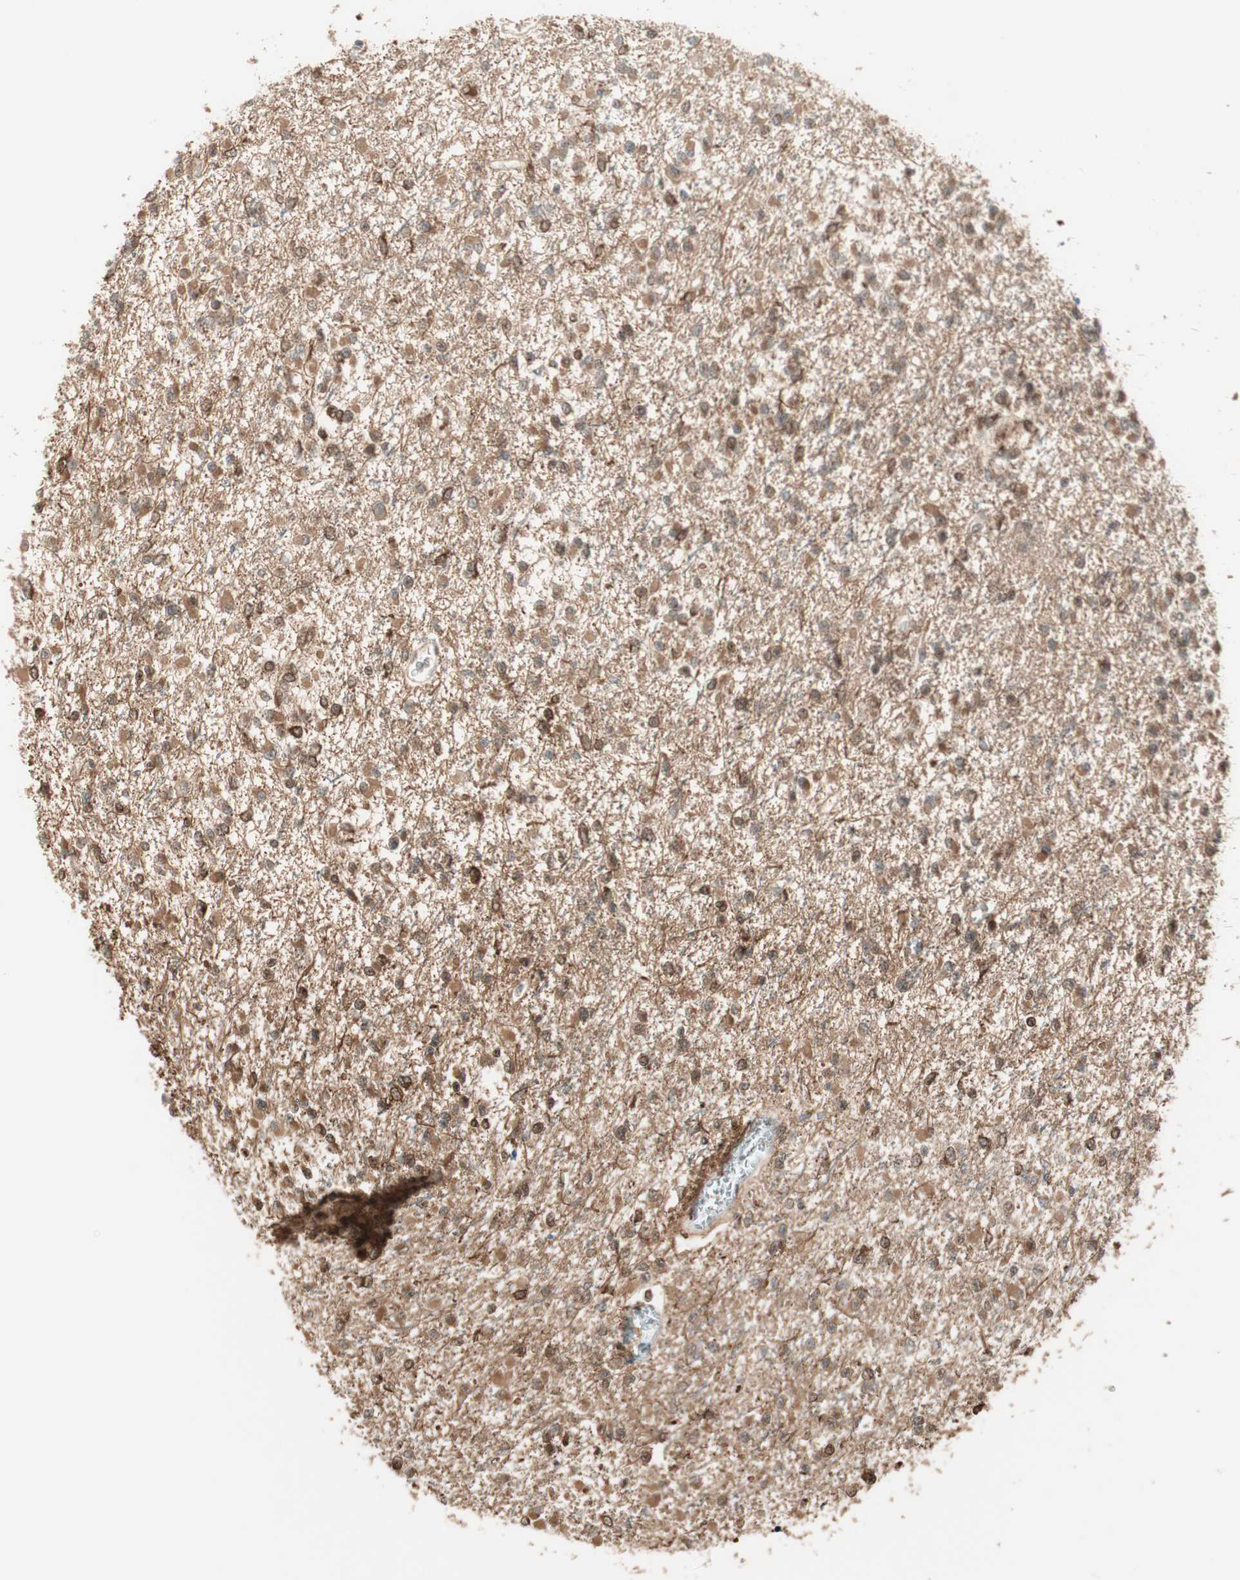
{"staining": {"intensity": "moderate", "quantity": ">75%", "location": "cytoplasmic/membranous"}, "tissue": "glioma", "cell_type": "Tumor cells", "image_type": "cancer", "snomed": [{"axis": "morphology", "description": "Glioma, malignant, Low grade"}, {"axis": "topography", "description": "Brain"}], "caption": "Approximately >75% of tumor cells in glioma show moderate cytoplasmic/membranous protein positivity as visualized by brown immunohistochemical staining.", "gene": "ZNF443", "patient": {"sex": "female", "age": 22}}